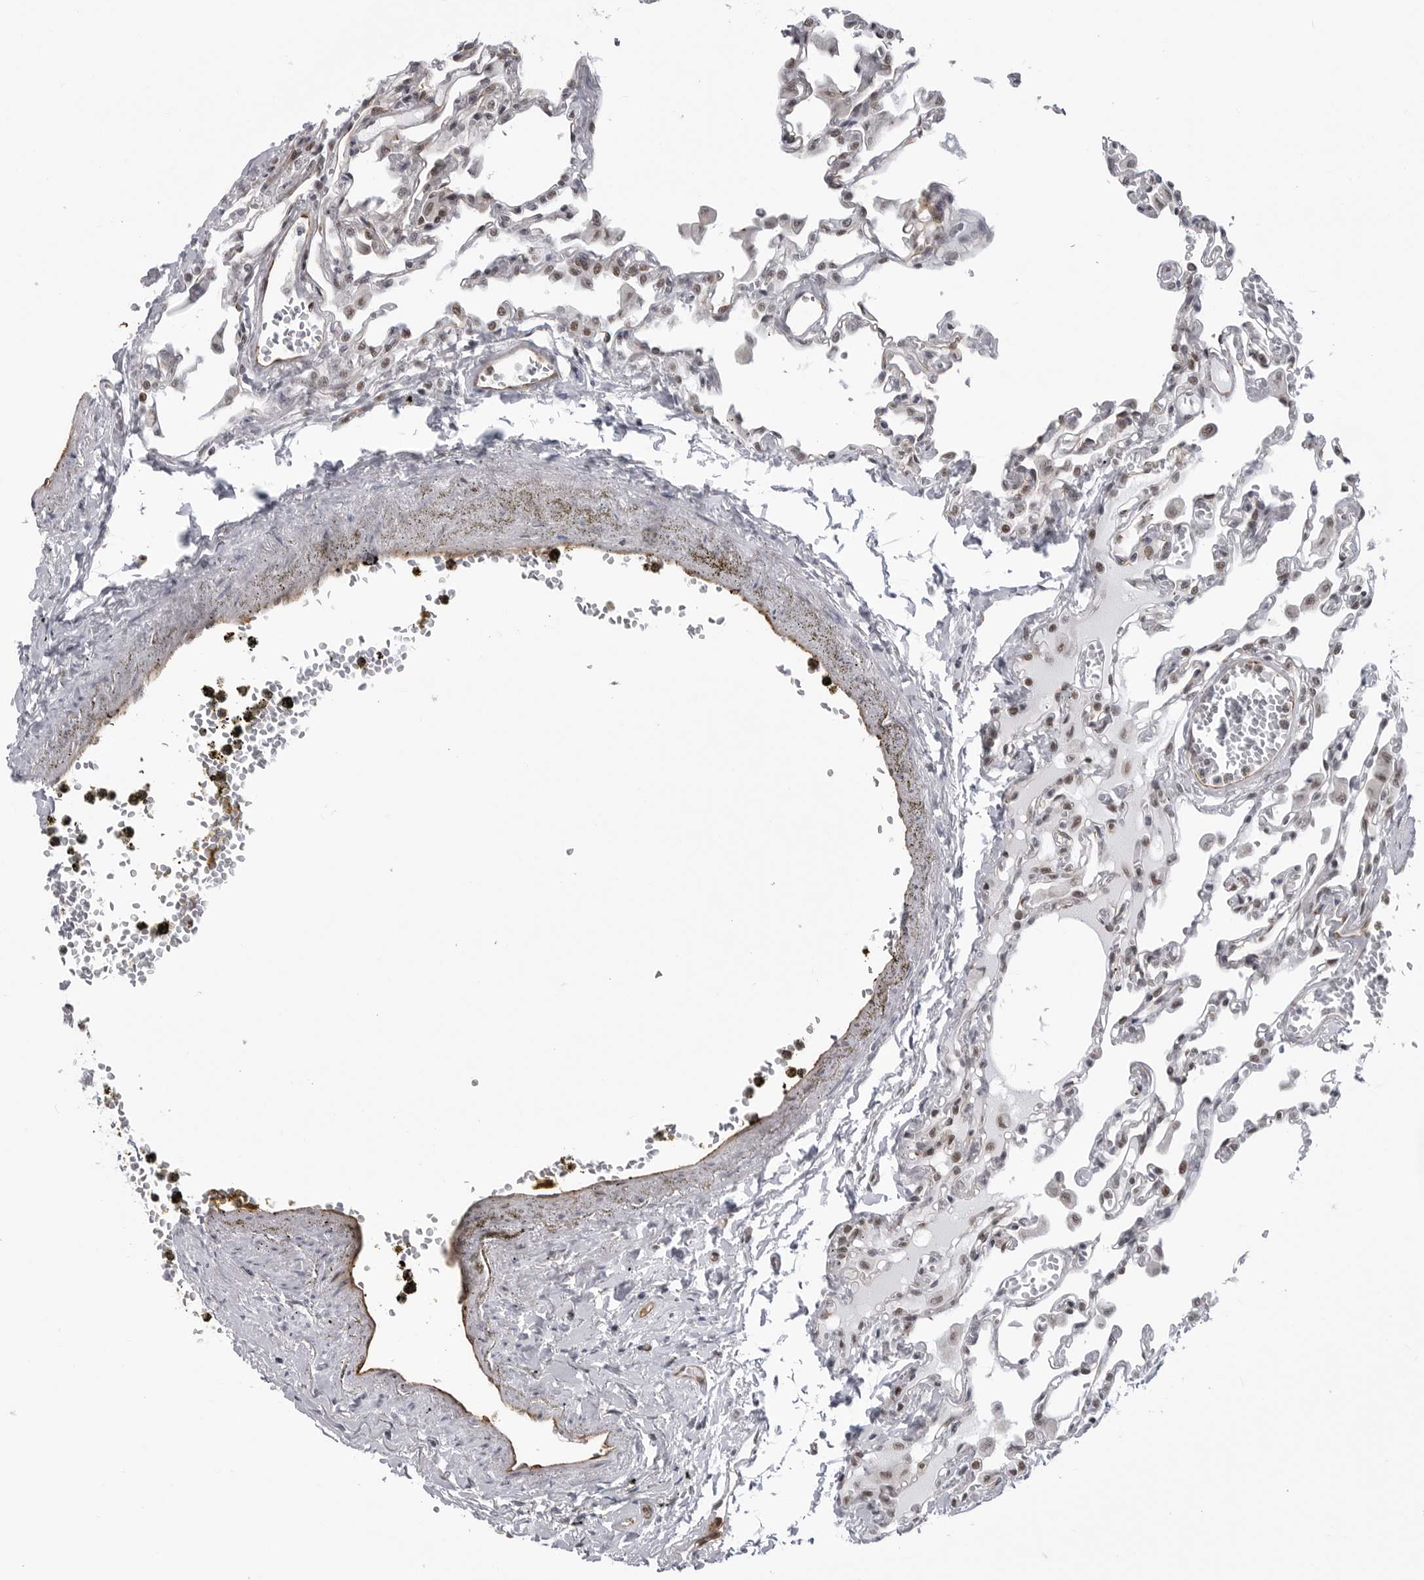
{"staining": {"intensity": "moderate", "quantity": "25%-75%", "location": "nuclear"}, "tissue": "lung", "cell_type": "Alveolar cells", "image_type": "normal", "snomed": [{"axis": "morphology", "description": "Normal tissue, NOS"}, {"axis": "topography", "description": "Bronchus"}, {"axis": "topography", "description": "Lung"}], "caption": "Immunohistochemical staining of normal lung shows 25%-75% levels of moderate nuclear protein positivity in about 25%-75% of alveolar cells. The staining is performed using DAB (3,3'-diaminobenzidine) brown chromogen to label protein expression. The nuclei are counter-stained blue using hematoxylin.", "gene": "RNF26", "patient": {"sex": "female", "age": 49}}